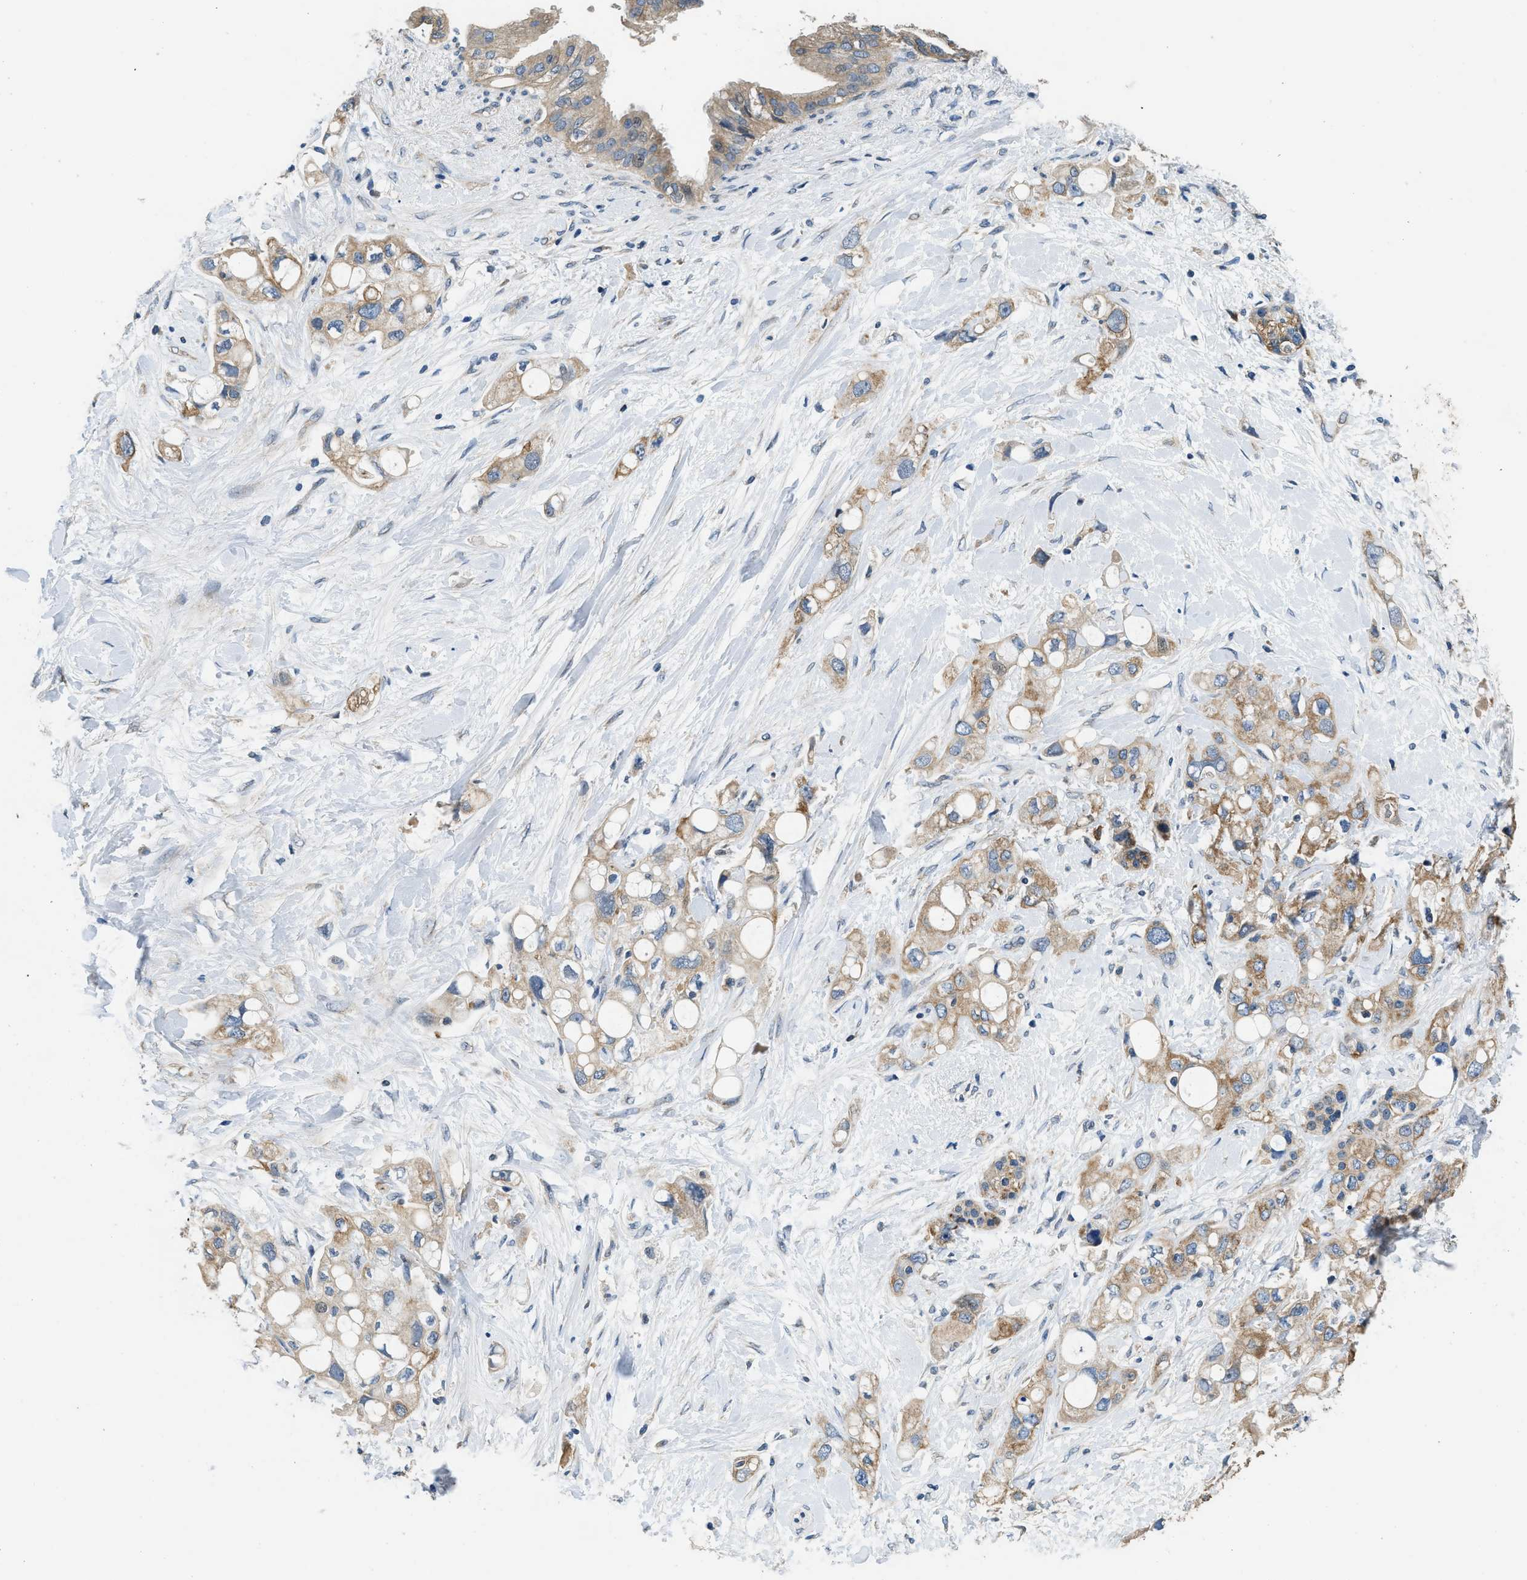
{"staining": {"intensity": "moderate", "quantity": ">75%", "location": "cytoplasmic/membranous"}, "tissue": "pancreatic cancer", "cell_type": "Tumor cells", "image_type": "cancer", "snomed": [{"axis": "morphology", "description": "Adenocarcinoma, NOS"}, {"axis": "topography", "description": "Pancreas"}], "caption": "Tumor cells show medium levels of moderate cytoplasmic/membranous positivity in approximately >75% of cells in pancreatic adenocarcinoma.", "gene": "SSH2", "patient": {"sex": "female", "age": 56}}